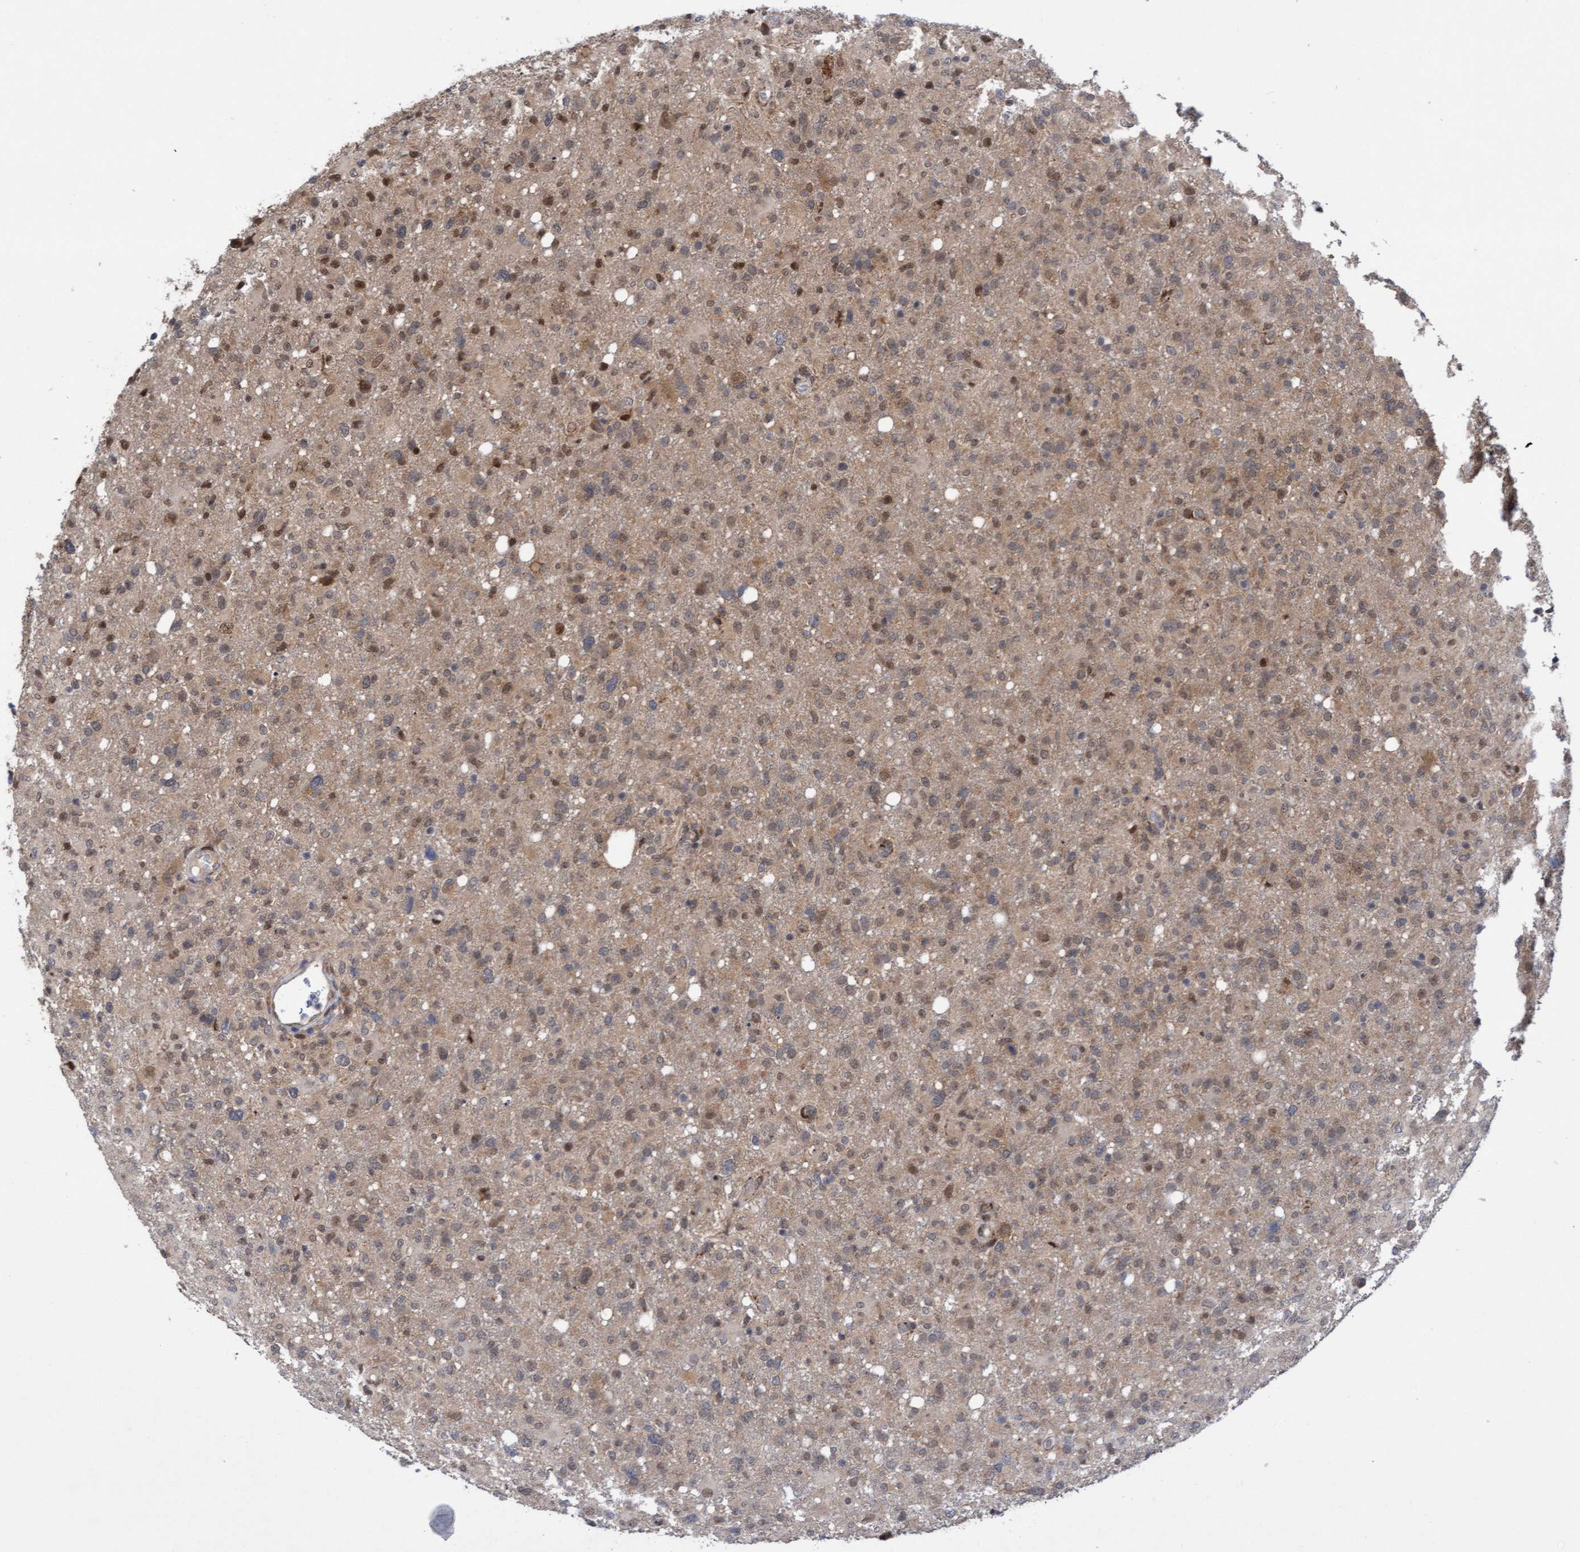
{"staining": {"intensity": "weak", "quantity": "25%-75%", "location": "cytoplasmic/membranous,nuclear"}, "tissue": "glioma", "cell_type": "Tumor cells", "image_type": "cancer", "snomed": [{"axis": "morphology", "description": "Glioma, malignant, High grade"}, {"axis": "topography", "description": "Brain"}], "caption": "Immunohistochemical staining of glioma exhibits low levels of weak cytoplasmic/membranous and nuclear staining in about 25%-75% of tumor cells. The staining was performed using DAB, with brown indicating positive protein expression. Nuclei are stained blue with hematoxylin.", "gene": "TANC2", "patient": {"sex": "female", "age": 57}}